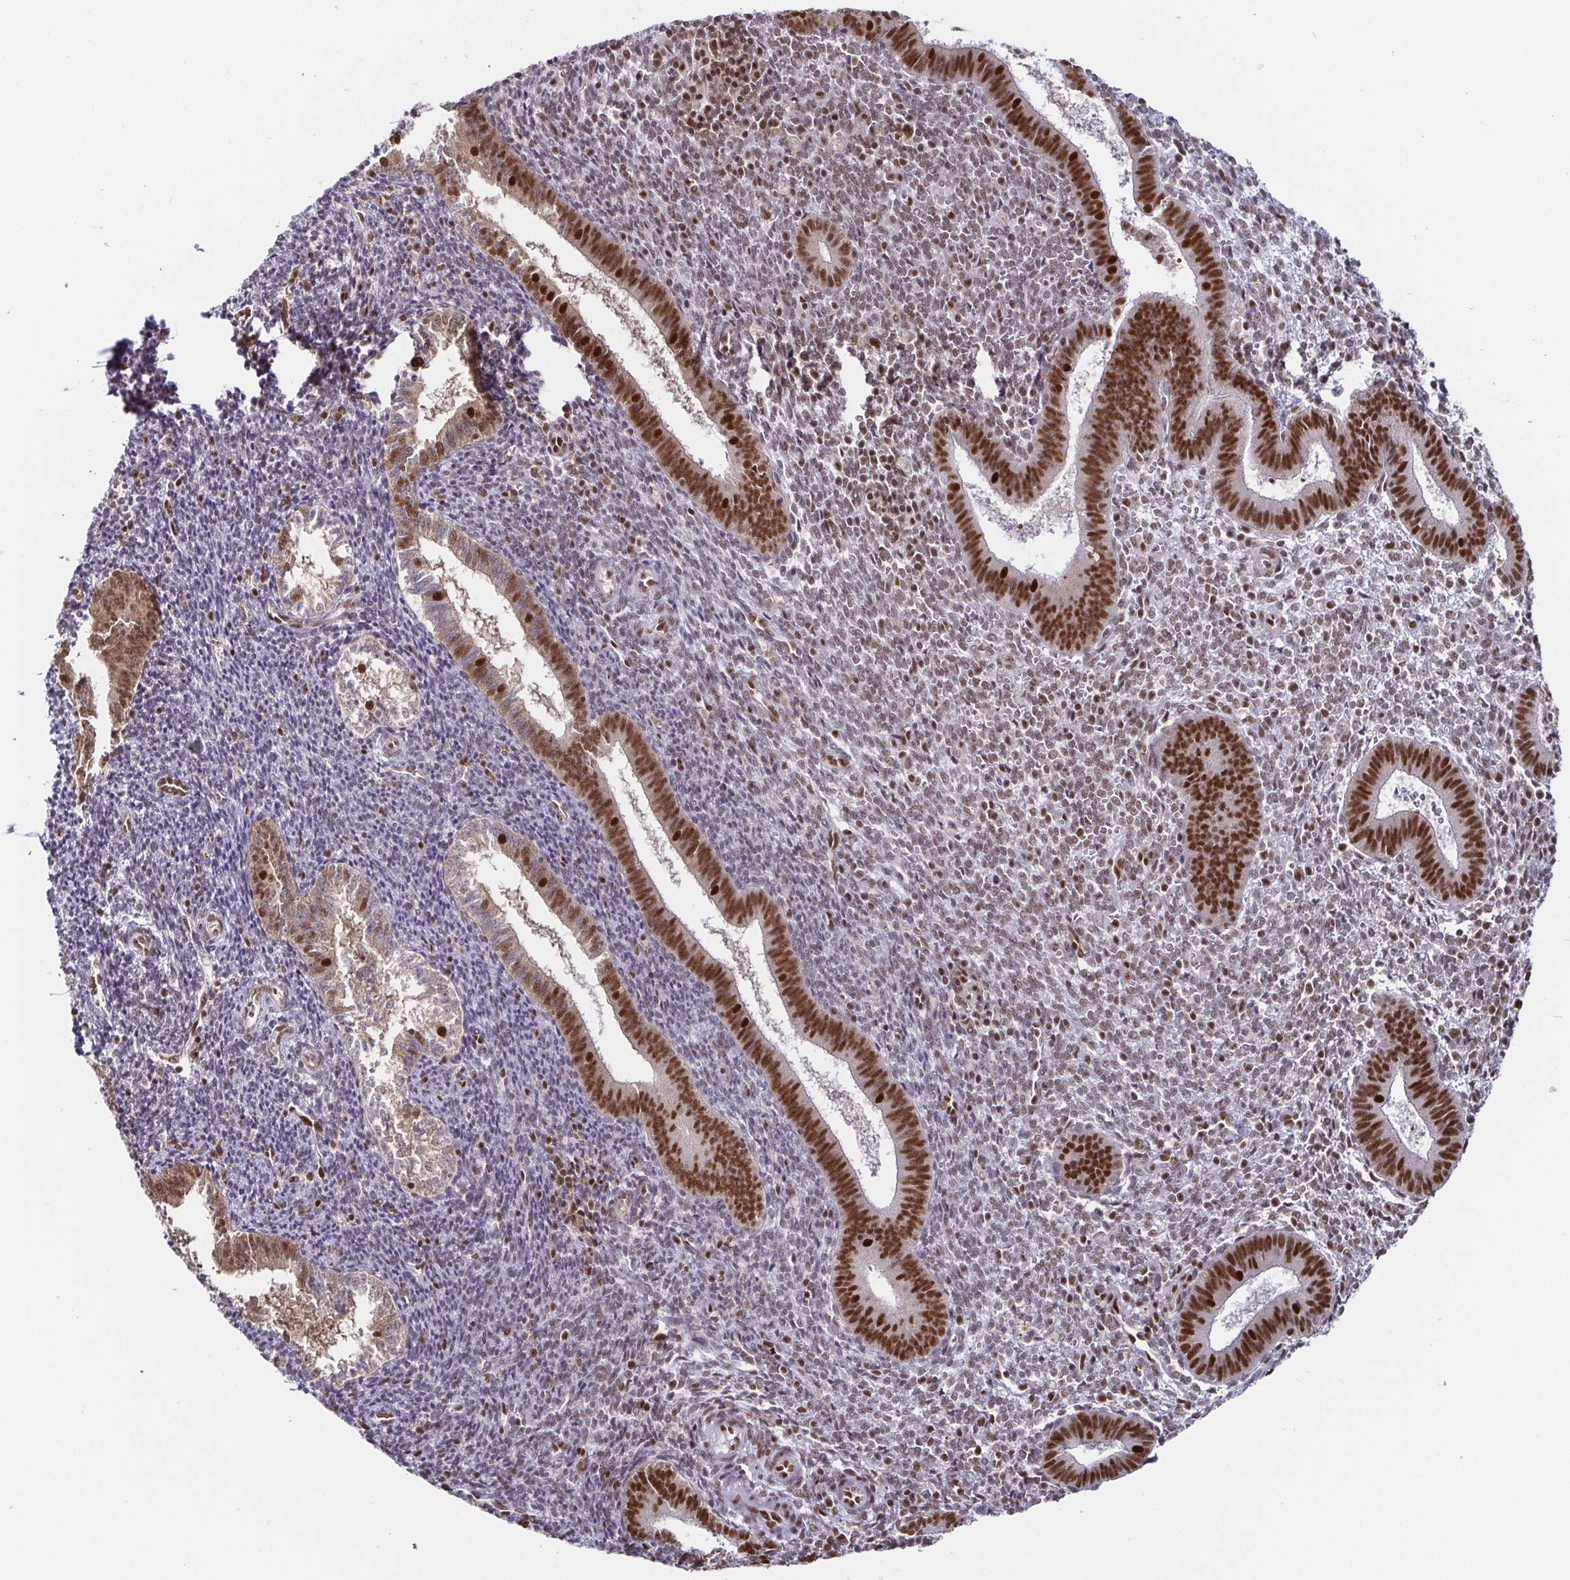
{"staining": {"intensity": "moderate", "quantity": "25%-75%", "location": "nuclear"}, "tissue": "endometrium", "cell_type": "Cells in endometrial stroma", "image_type": "normal", "snomed": [{"axis": "morphology", "description": "Normal tissue, NOS"}, {"axis": "topography", "description": "Endometrium"}], "caption": "Endometrium stained for a protein exhibits moderate nuclear positivity in cells in endometrial stroma. The staining is performed using DAB (3,3'-diaminobenzidine) brown chromogen to label protein expression. The nuclei are counter-stained blue using hematoxylin.", "gene": "EWSR1", "patient": {"sex": "female", "age": 25}}